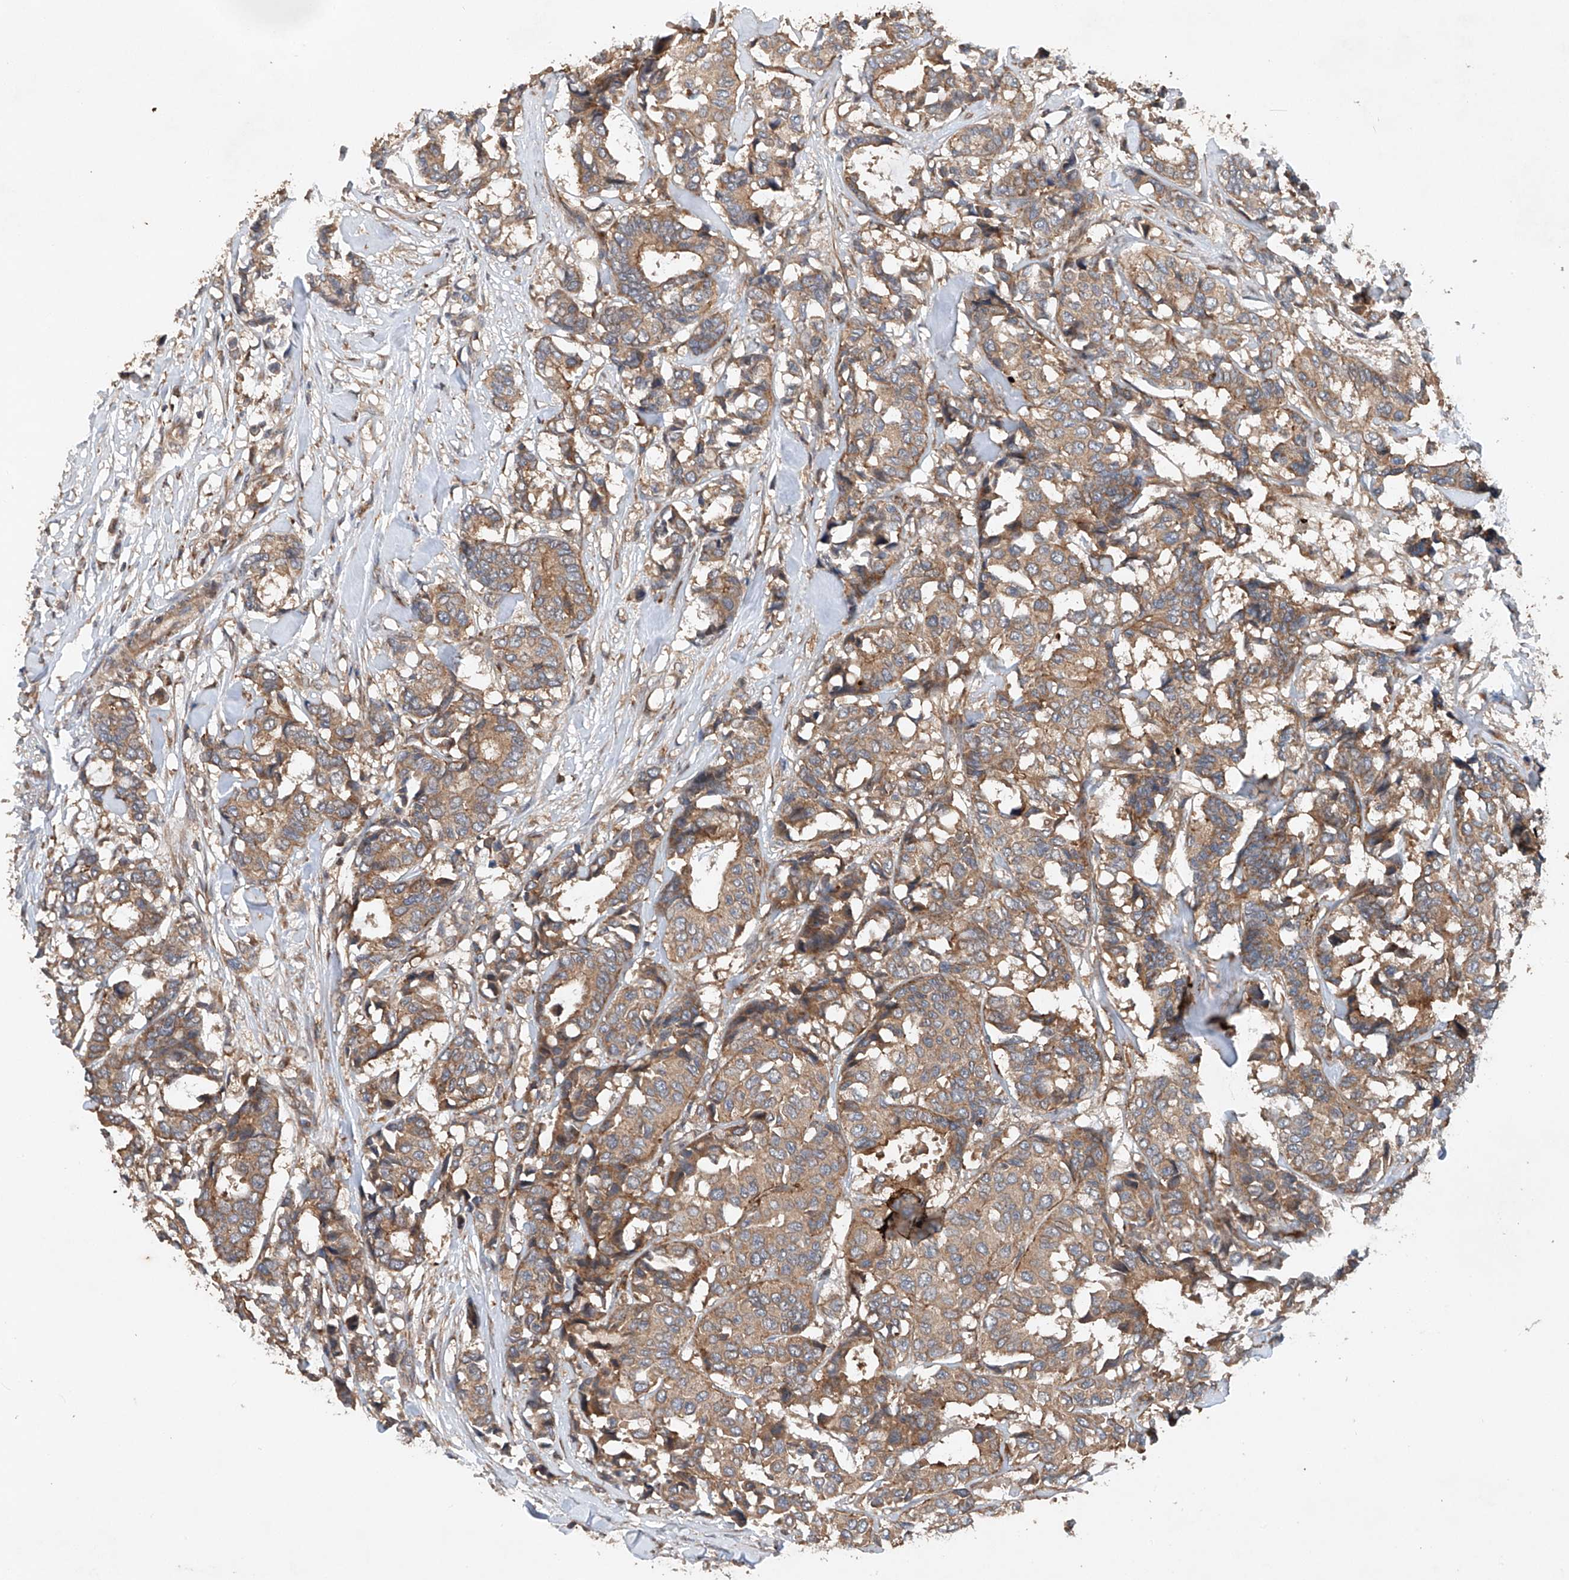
{"staining": {"intensity": "weak", "quantity": ">75%", "location": "cytoplasmic/membranous"}, "tissue": "breast cancer", "cell_type": "Tumor cells", "image_type": "cancer", "snomed": [{"axis": "morphology", "description": "Duct carcinoma"}, {"axis": "topography", "description": "Breast"}], "caption": "Immunohistochemical staining of human breast infiltrating ductal carcinoma shows weak cytoplasmic/membranous protein expression in approximately >75% of tumor cells.", "gene": "CEP85L", "patient": {"sex": "female", "age": 87}}